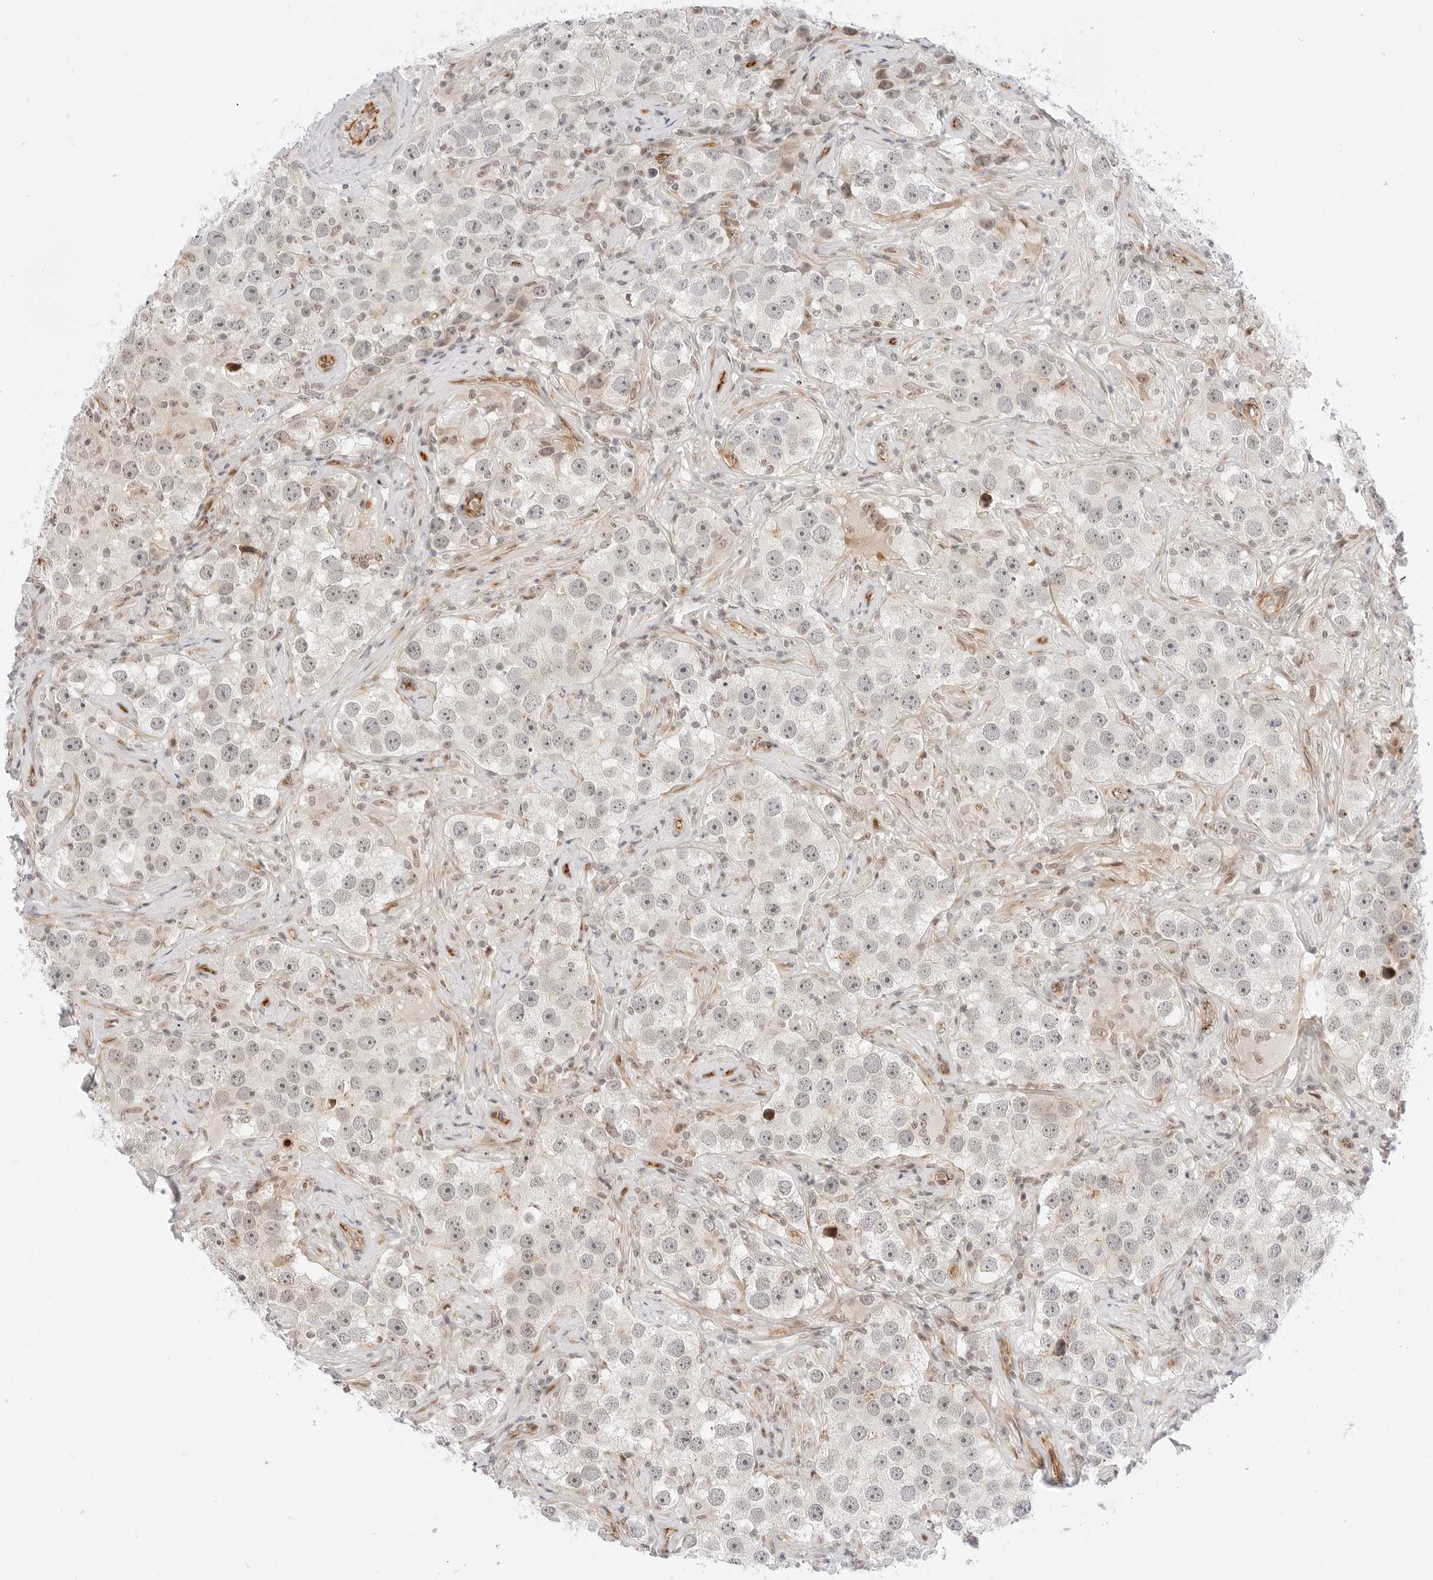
{"staining": {"intensity": "negative", "quantity": "none", "location": "none"}, "tissue": "testis cancer", "cell_type": "Tumor cells", "image_type": "cancer", "snomed": [{"axis": "morphology", "description": "Seminoma, NOS"}, {"axis": "topography", "description": "Testis"}], "caption": "There is no significant staining in tumor cells of seminoma (testis).", "gene": "ZNF613", "patient": {"sex": "male", "age": 49}}